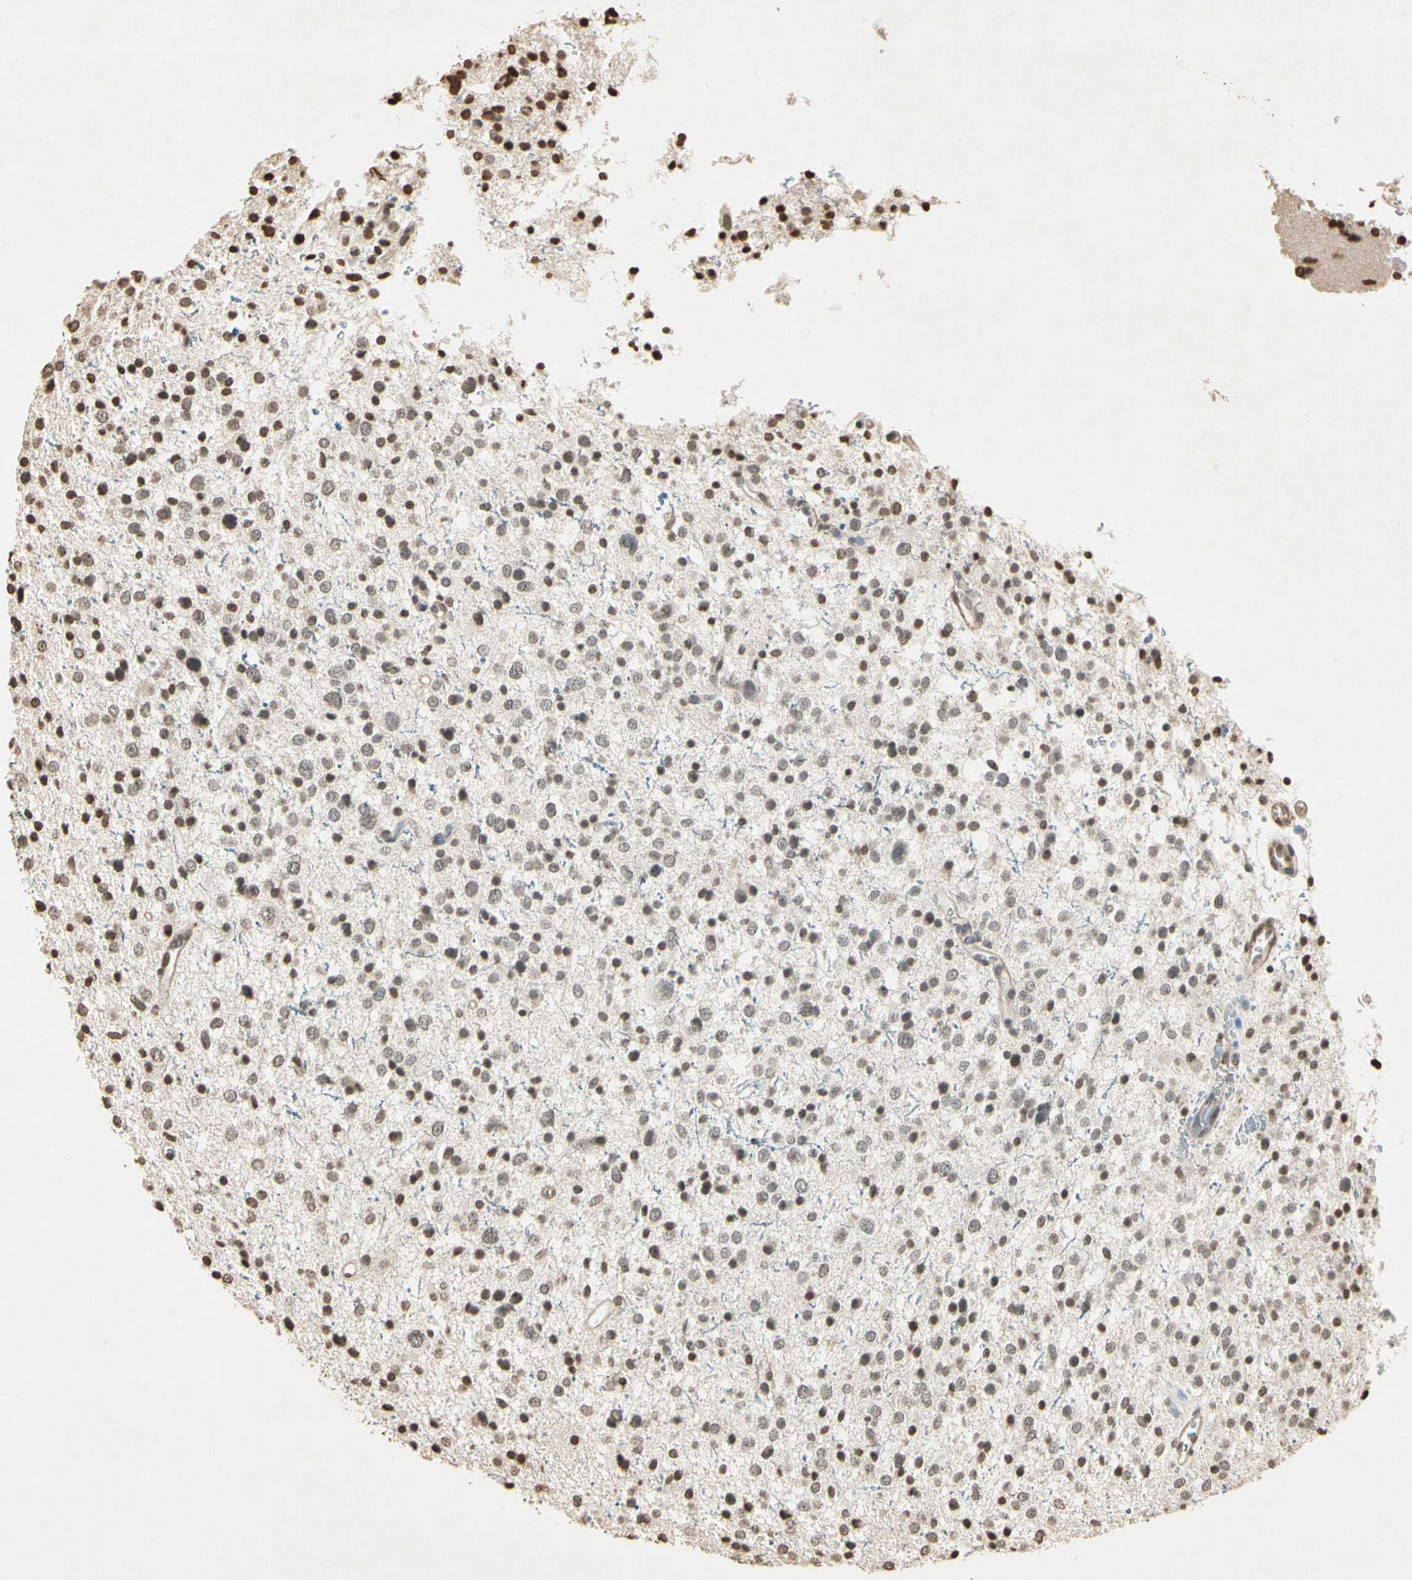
{"staining": {"intensity": "weak", "quantity": "25%-75%", "location": "nuclear"}, "tissue": "glioma", "cell_type": "Tumor cells", "image_type": "cancer", "snomed": [{"axis": "morphology", "description": "Glioma, malignant, Low grade"}, {"axis": "topography", "description": "Brain"}], "caption": "Human malignant glioma (low-grade) stained for a protein (brown) exhibits weak nuclear positive staining in about 25%-75% of tumor cells.", "gene": "TOP1", "patient": {"sex": "female", "age": 37}}